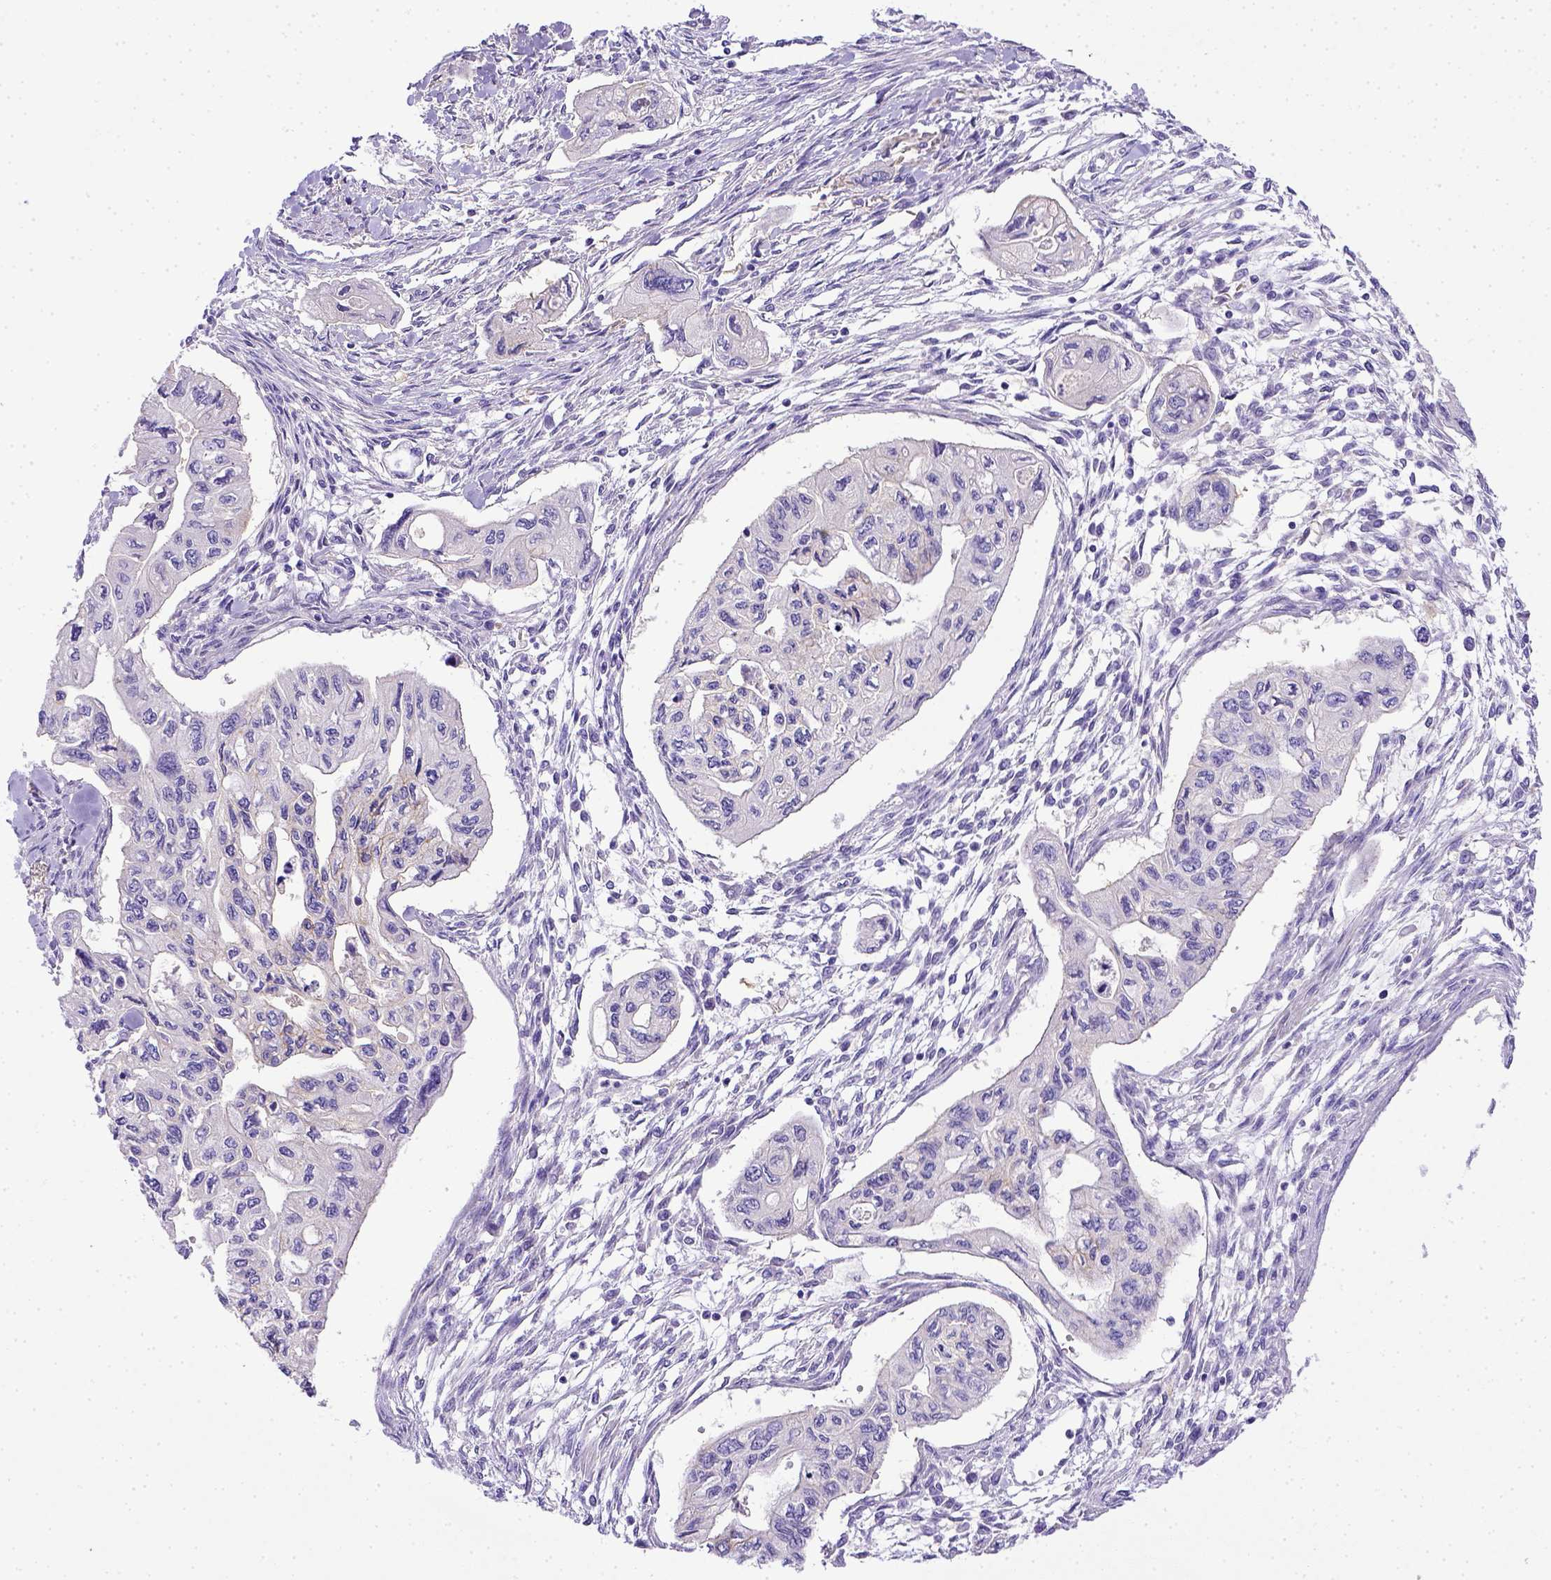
{"staining": {"intensity": "negative", "quantity": "none", "location": "none"}, "tissue": "pancreatic cancer", "cell_type": "Tumor cells", "image_type": "cancer", "snomed": [{"axis": "morphology", "description": "Adenocarcinoma, NOS"}, {"axis": "topography", "description": "Pancreas"}], "caption": "Image shows no protein staining in tumor cells of pancreatic cancer (adenocarcinoma) tissue. Brightfield microscopy of immunohistochemistry (IHC) stained with DAB (brown) and hematoxylin (blue), captured at high magnification.", "gene": "BTN1A1", "patient": {"sex": "female", "age": 76}}